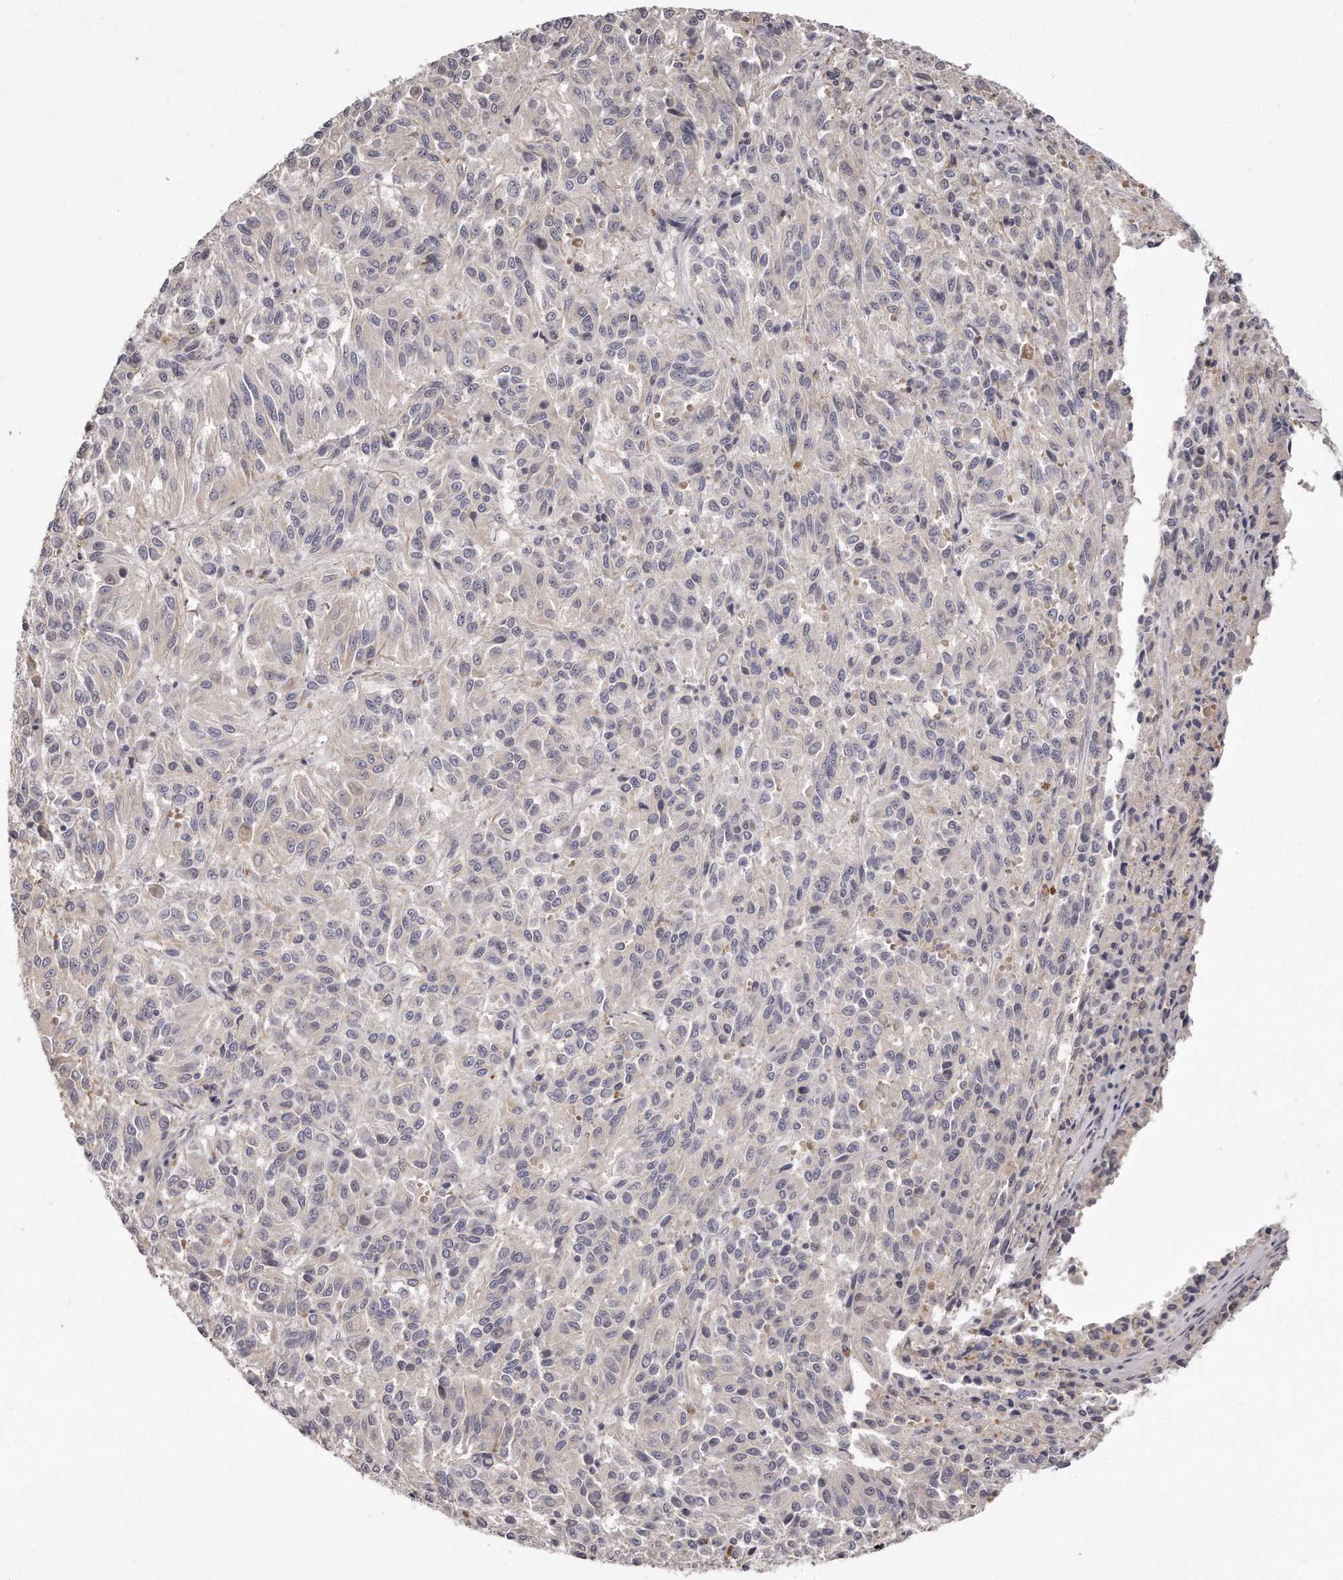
{"staining": {"intensity": "negative", "quantity": "none", "location": "none"}, "tissue": "melanoma", "cell_type": "Tumor cells", "image_type": "cancer", "snomed": [{"axis": "morphology", "description": "Malignant melanoma, Metastatic site"}, {"axis": "topography", "description": "Lung"}], "caption": "DAB immunohistochemical staining of human malignant melanoma (metastatic site) reveals no significant staining in tumor cells. Brightfield microscopy of IHC stained with DAB (brown) and hematoxylin (blue), captured at high magnification.", "gene": "TTLL4", "patient": {"sex": "male", "age": 64}}